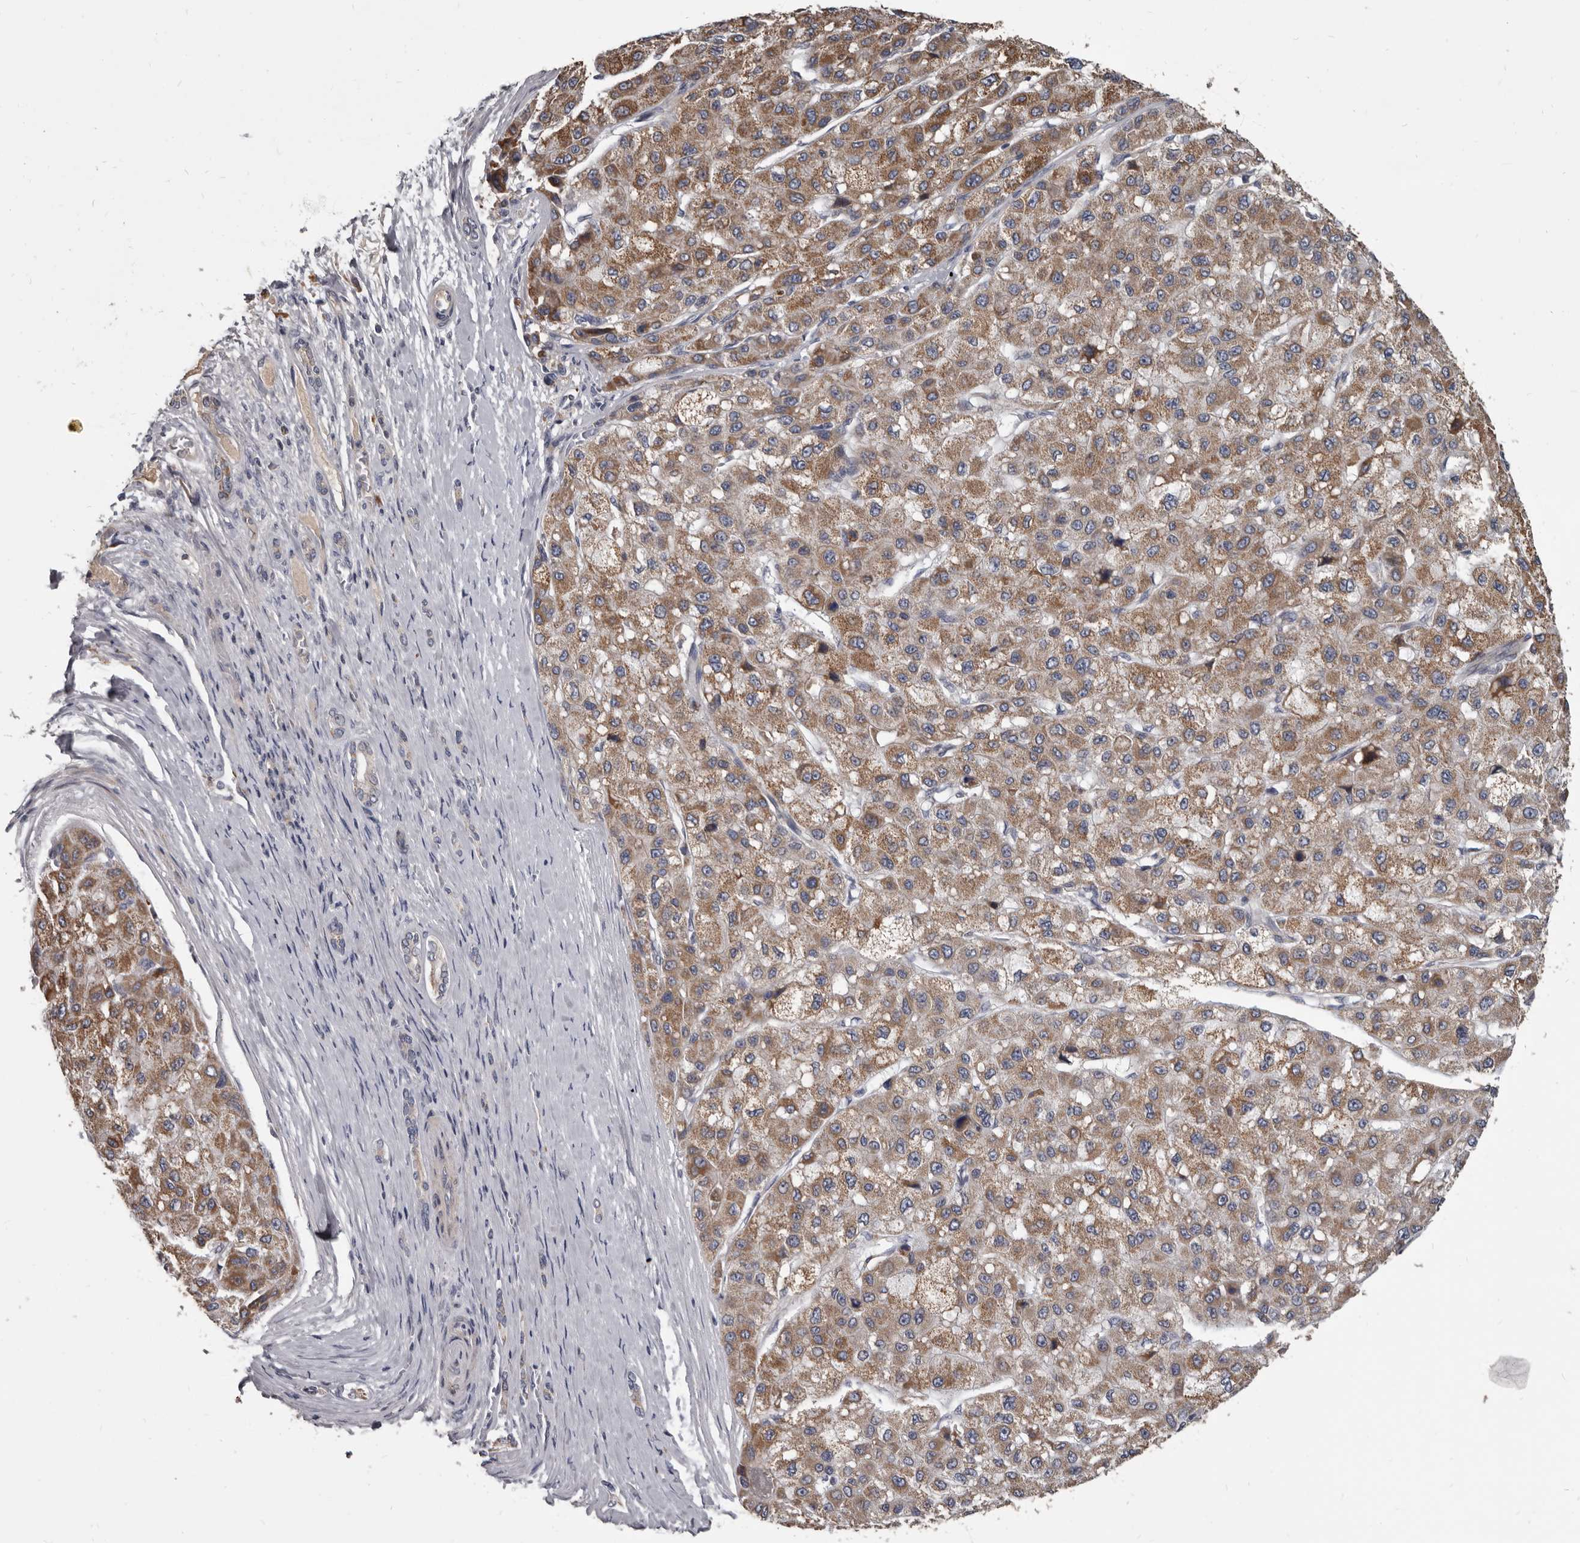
{"staining": {"intensity": "moderate", "quantity": ">75%", "location": "cytoplasmic/membranous"}, "tissue": "liver cancer", "cell_type": "Tumor cells", "image_type": "cancer", "snomed": [{"axis": "morphology", "description": "Carcinoma, Hepatocellular, NOS"}, {"axis": "topography", "description": "Liver"}], "caption": "Immunohistochemistry (IHC) of liver cancer (hepatocellular carcinoma) exhibits medium levels of moderate cytoplasmic/membranous positivity in approximately >75% of tumor cells. Immunohistochemistry (IHC) stains the protein in brown and the nuclei are stained blue.", "gene": "ALDH5A1", "patient": {"sex": "male", "age": 80}}